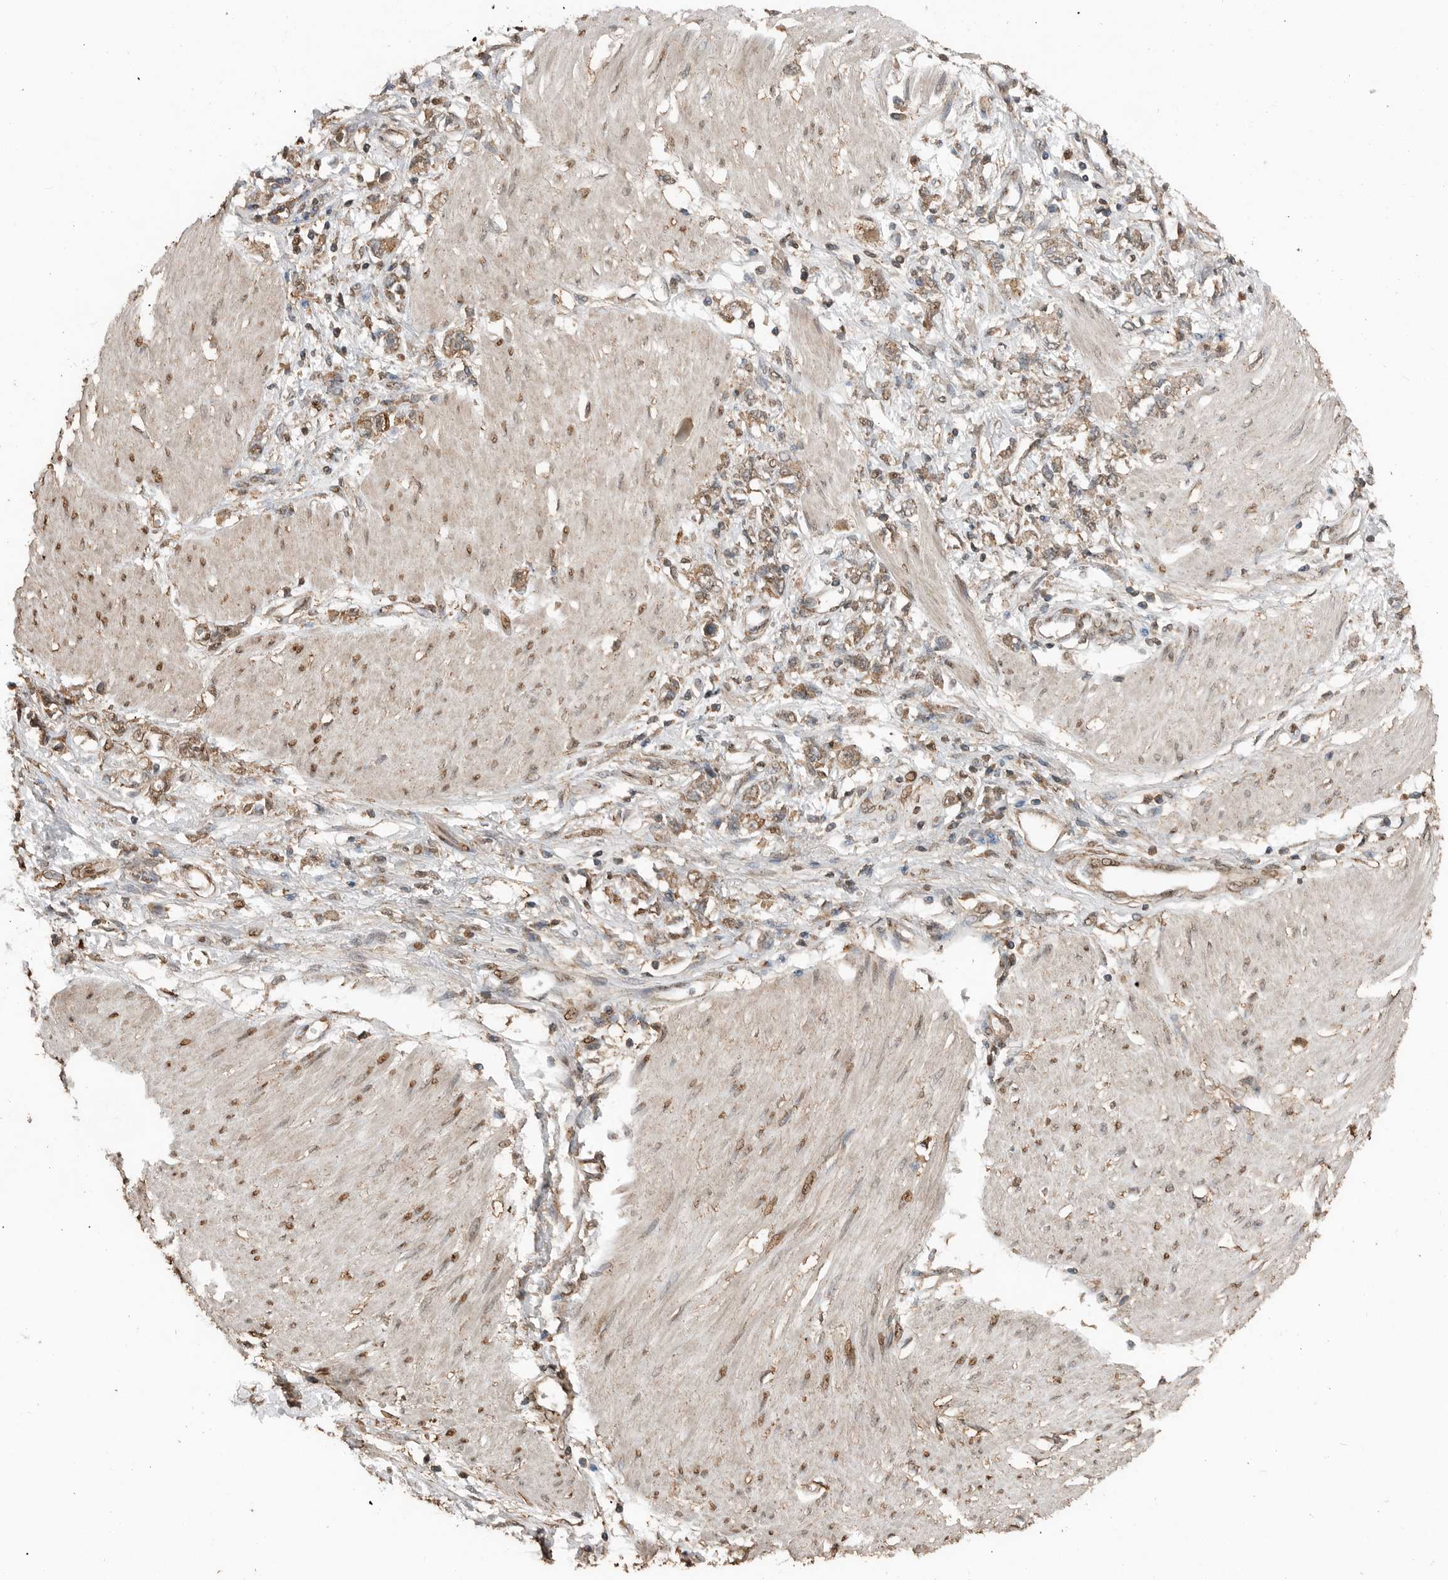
{"staining": {"intensity": "moderate", "quantity": ">75%", "location": "cytoplasmic/membranous"}, "tissue": "stomach cancer", "cell_type": "Tumor cells", "image_type": "cancer", "snomed": [{"axis": "morphology", "description": "Adenocarcinoma, NOS"}, {"axis": "topography", "description": "Stomach"}], "caption": "Protein analysis of stomach adenocarcinoma tissue demonstrates moderate cytoplasmic/membranous staining in approximately >75% of tumor cells.", "gene": "BLZF1", "patient": {"sex": "female", "age": 76}}